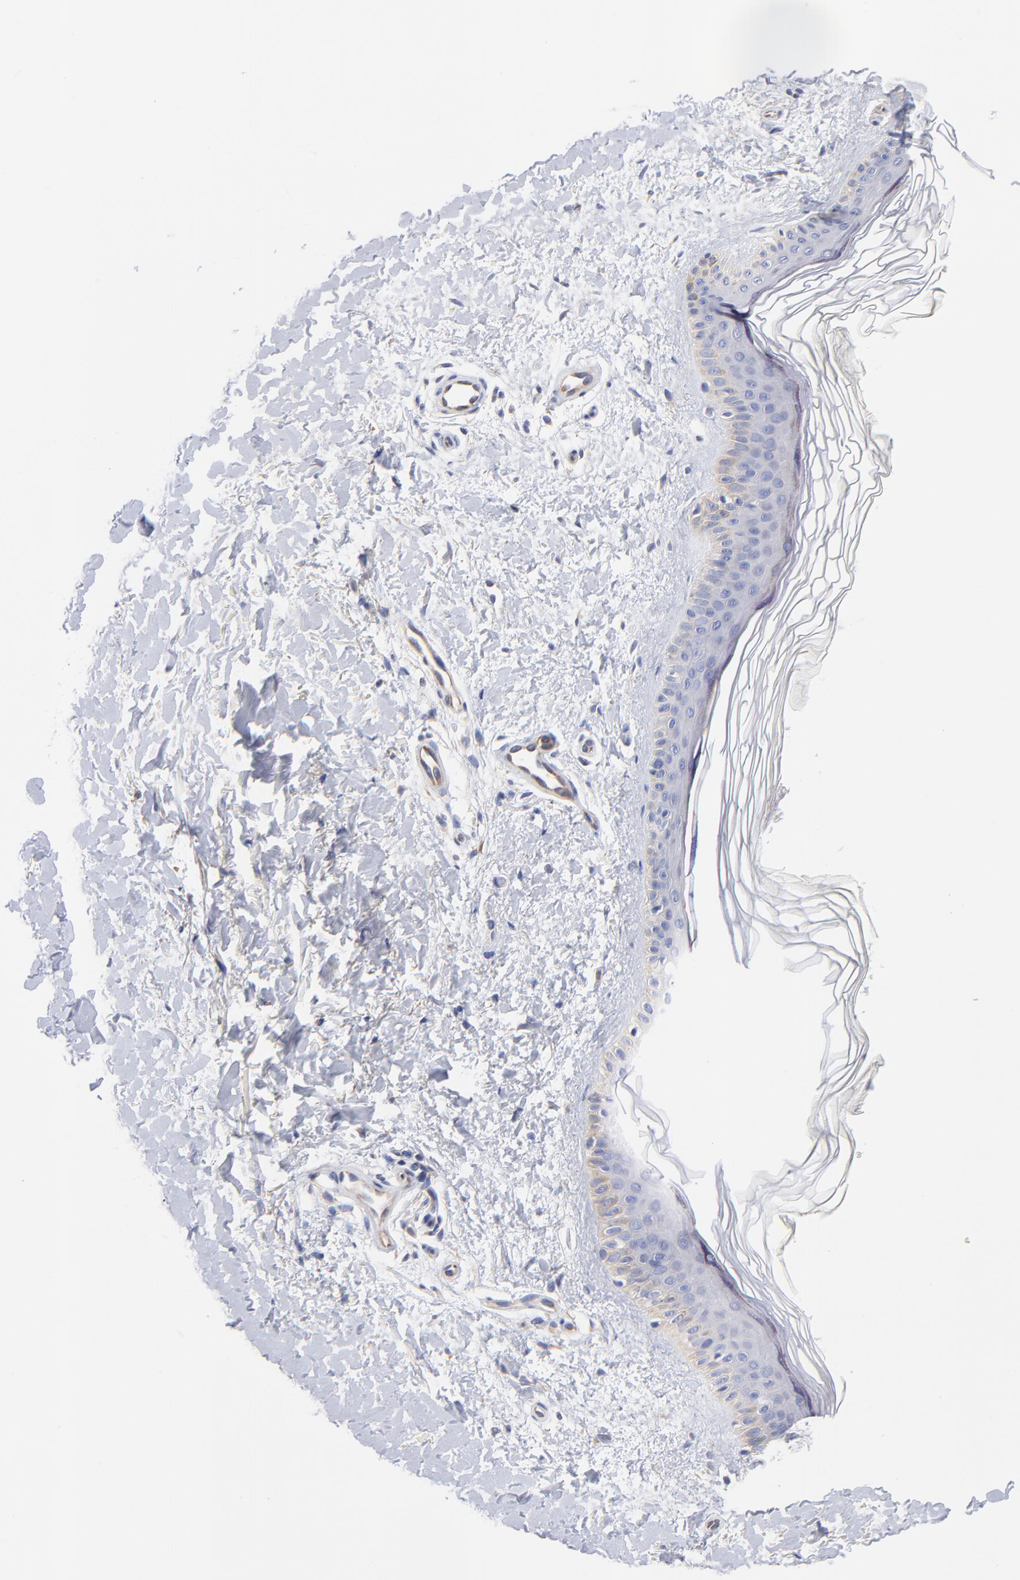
{"staining": {"intensity": "negative", "quantity": "none", "location": "none"}, "tissue": "skin", "cell_type": "Fibroblasts", "image_type": "normal", "snomed": [{"axis": "morphology", "description": "Normal tissue, NOS"}, {"axis": "topography", "description": "Skin"}], "caption": "Fibroblasts are negative for brown protein staining in benign skin. The staining was performed using DAB (3,3'-diaminobenzidine) to visualize the protein expression in brown, while the nuclei were stained in blue with hematoxylin (Magnification: 20x).", "gene": "HS3ST1", "patient": {"sex": "female", "age": 19}}